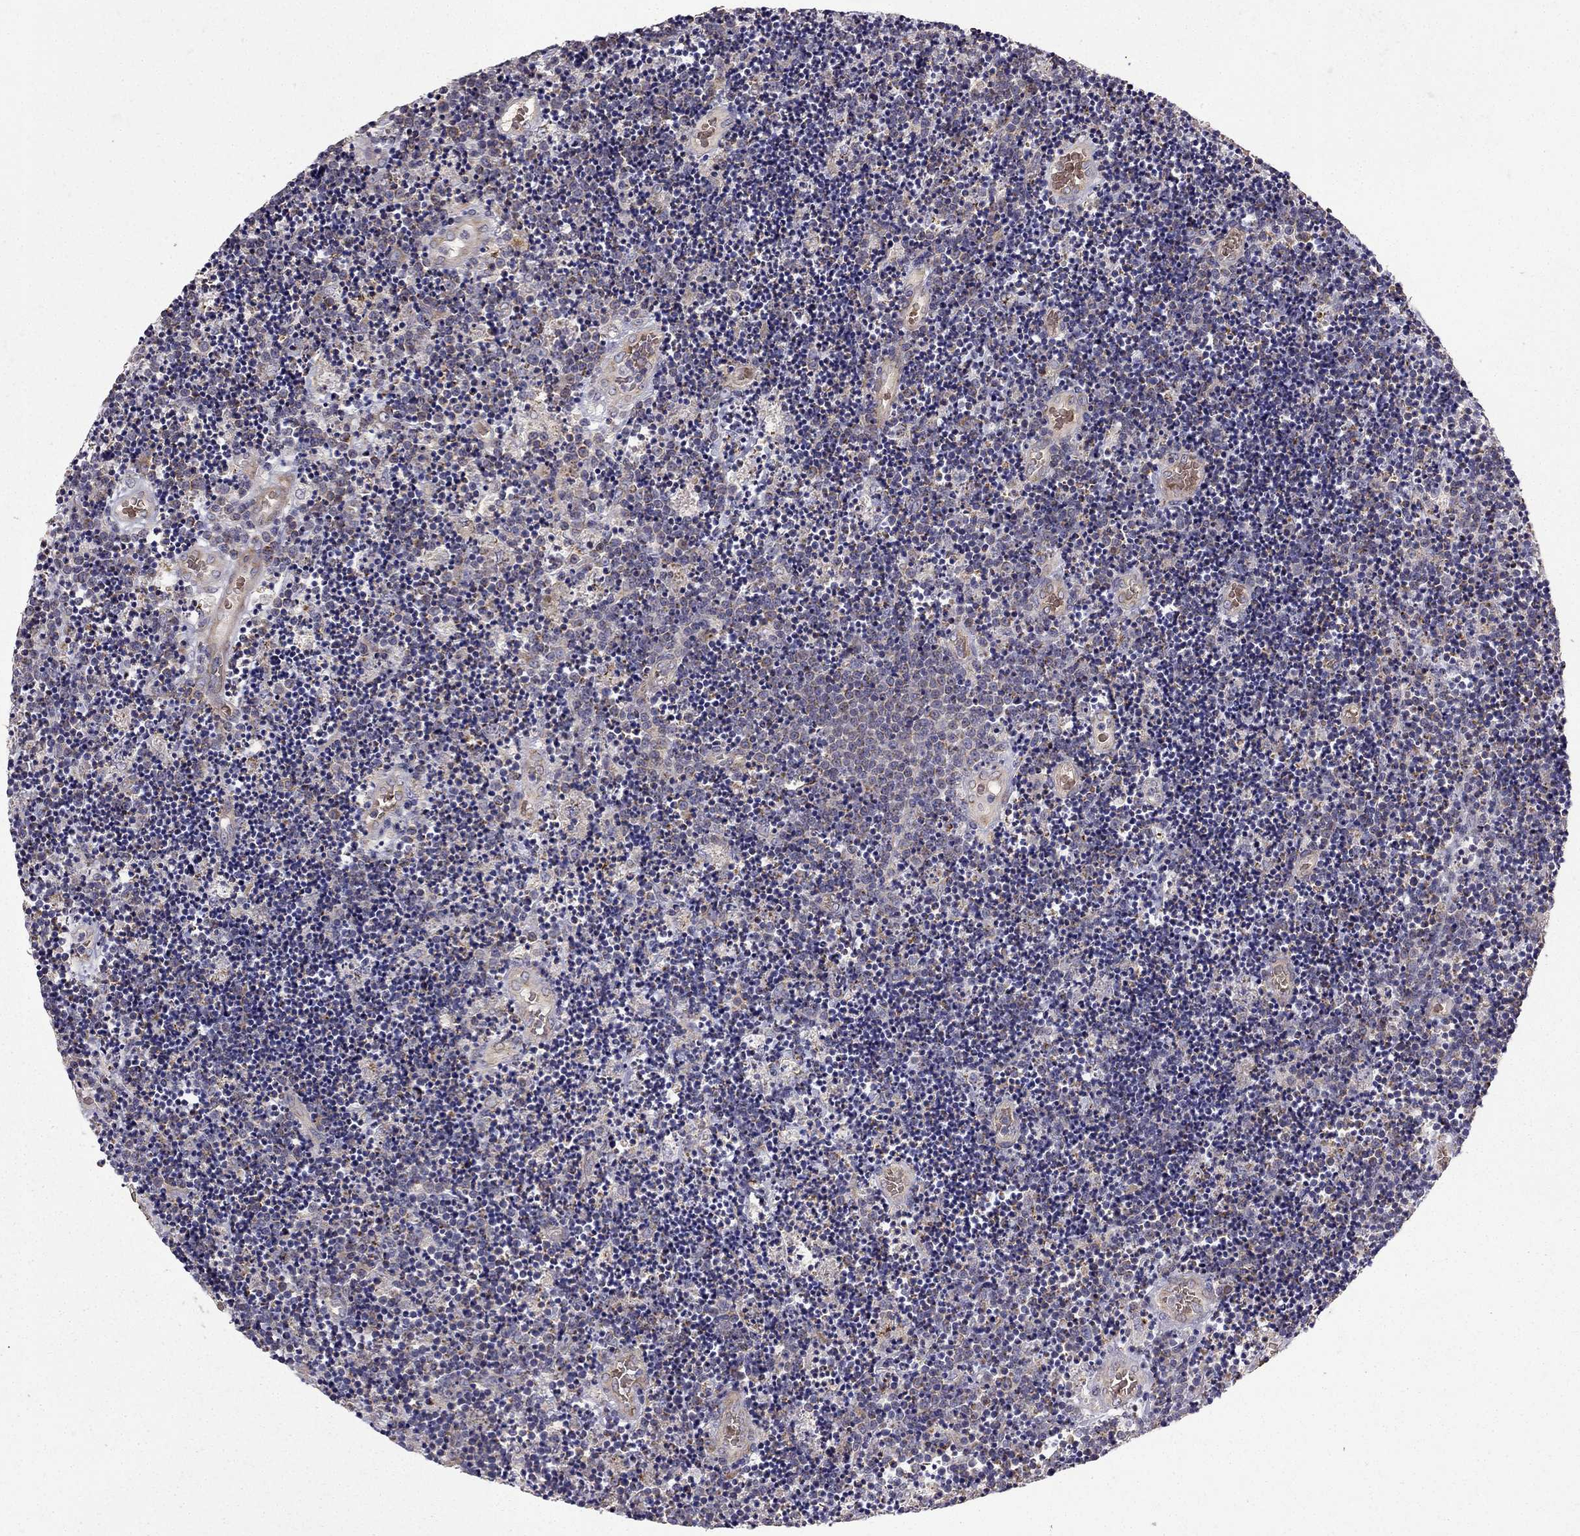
{"staining": {"intensity": "negative", "quantity": "none", "location": "none"}, "tissue": "lymphoma", "cell_type": "Tumor cells", "image_type": "cancer", "snomed": [{"axis": "morphology", "description": "Malignant lymphoma, non-Hodgkin's type, Low grade"}, {"axis": "topography", "description": "Brain"}], "caption": "A histopathology image of malignant lymphoma, non-Hodgkin's type (low-grade) stained for a protein reveals no brown staining in tumor cells. The staining is performed using DAB brown chromogen with nuclei counter-stained in using hematoxylin.", "gene": "B4GALT7", "patient": {"sex": "female", "age": 66}}